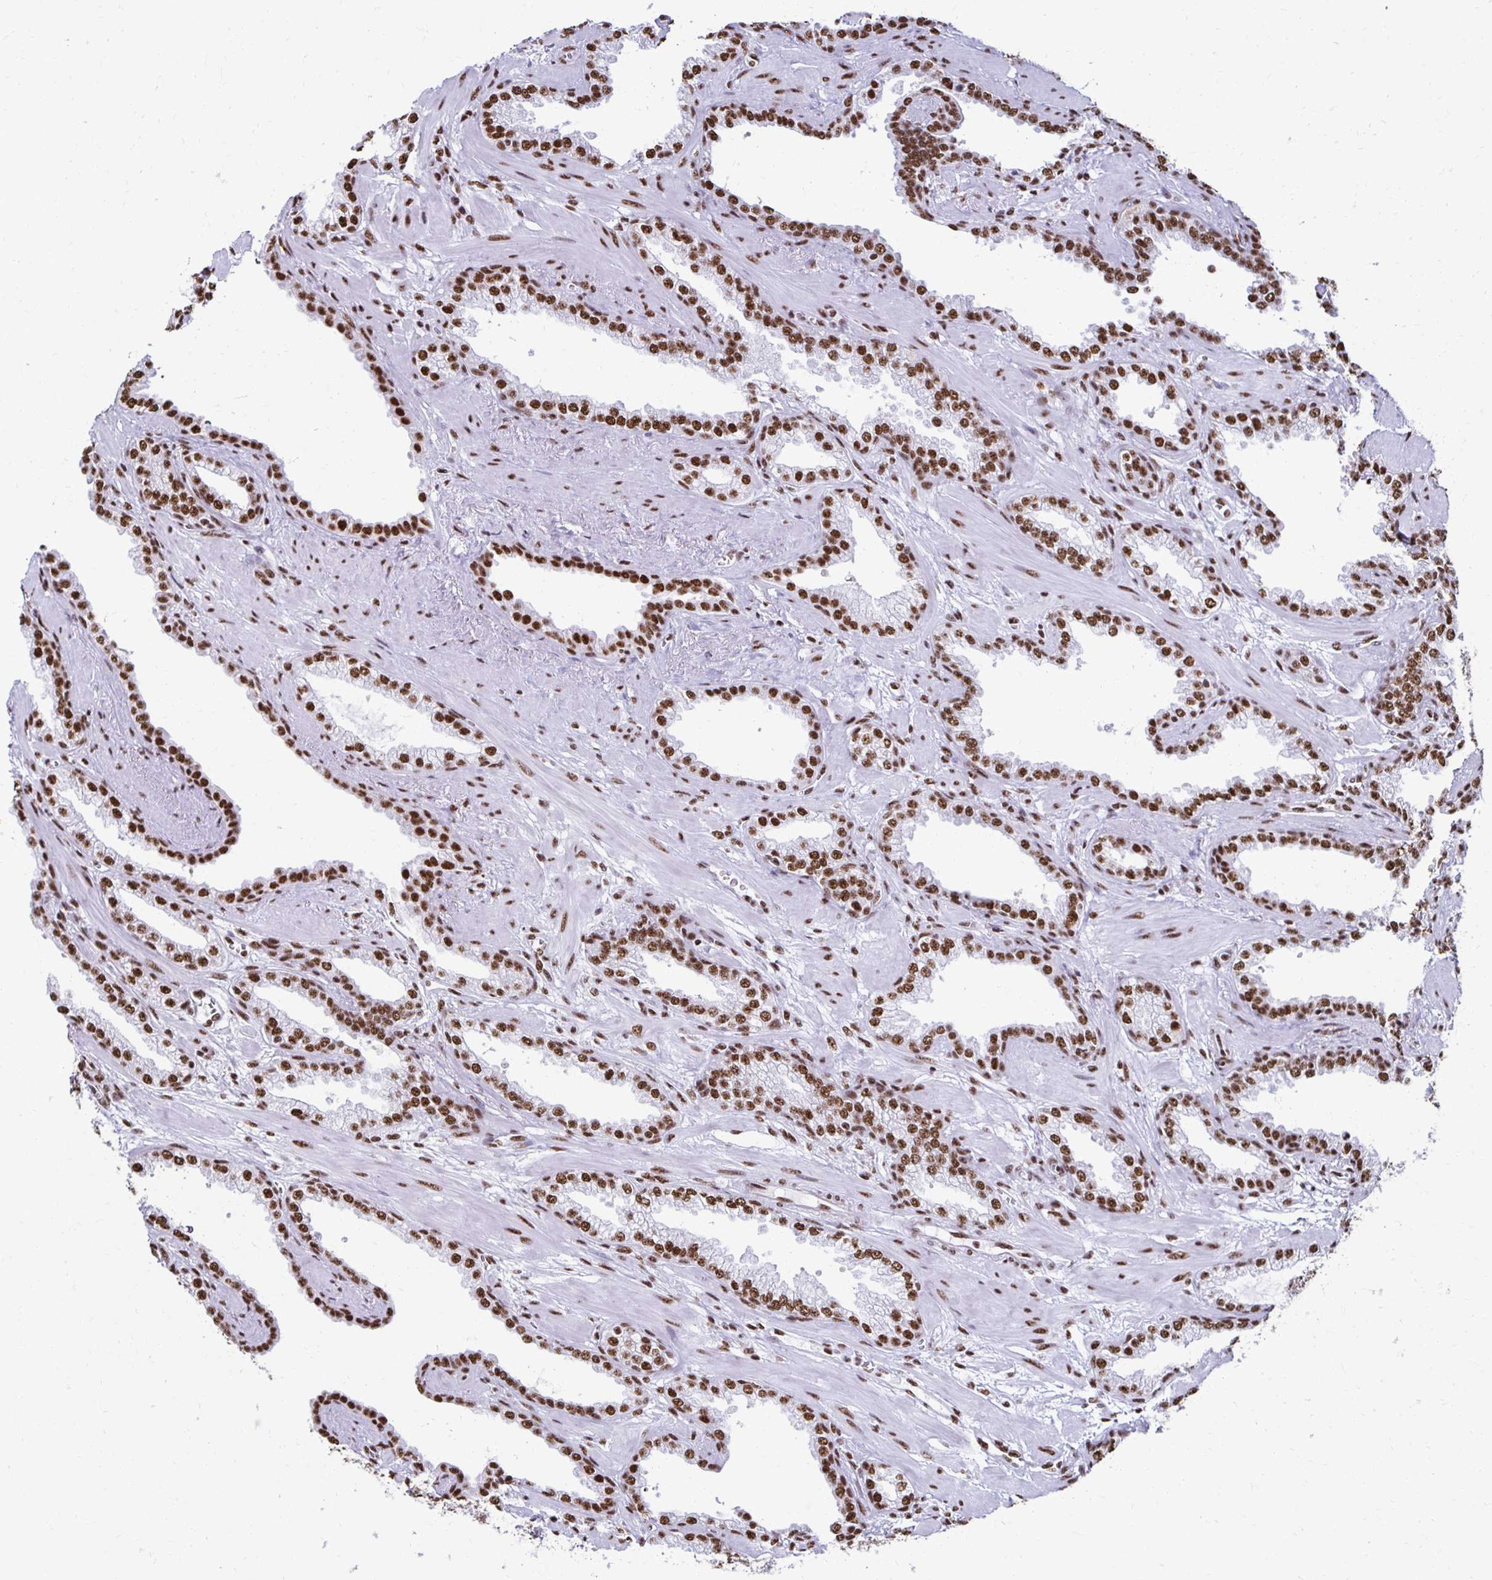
{"staining": {"intensity": "strong", "quantity": ">75%", "location": "nuclear"}, "tissue": "prostate cancer", "cell_type": "Tumor cells", "image_type": "cancer", "snomed": [{"axis": "morphology", "description": "Adenocarcinoma, High grade"}, {"axis": "topography", "description": "Prostate"}], "caption": "There is high levels of strong nuclear staining in tumor cells of prostate high-grade adenocarcinoma, as demonstrated by immunohistochemical staining (brown color).", "gene": "NONO", "patient": {"sex": "male", "age": 60}}